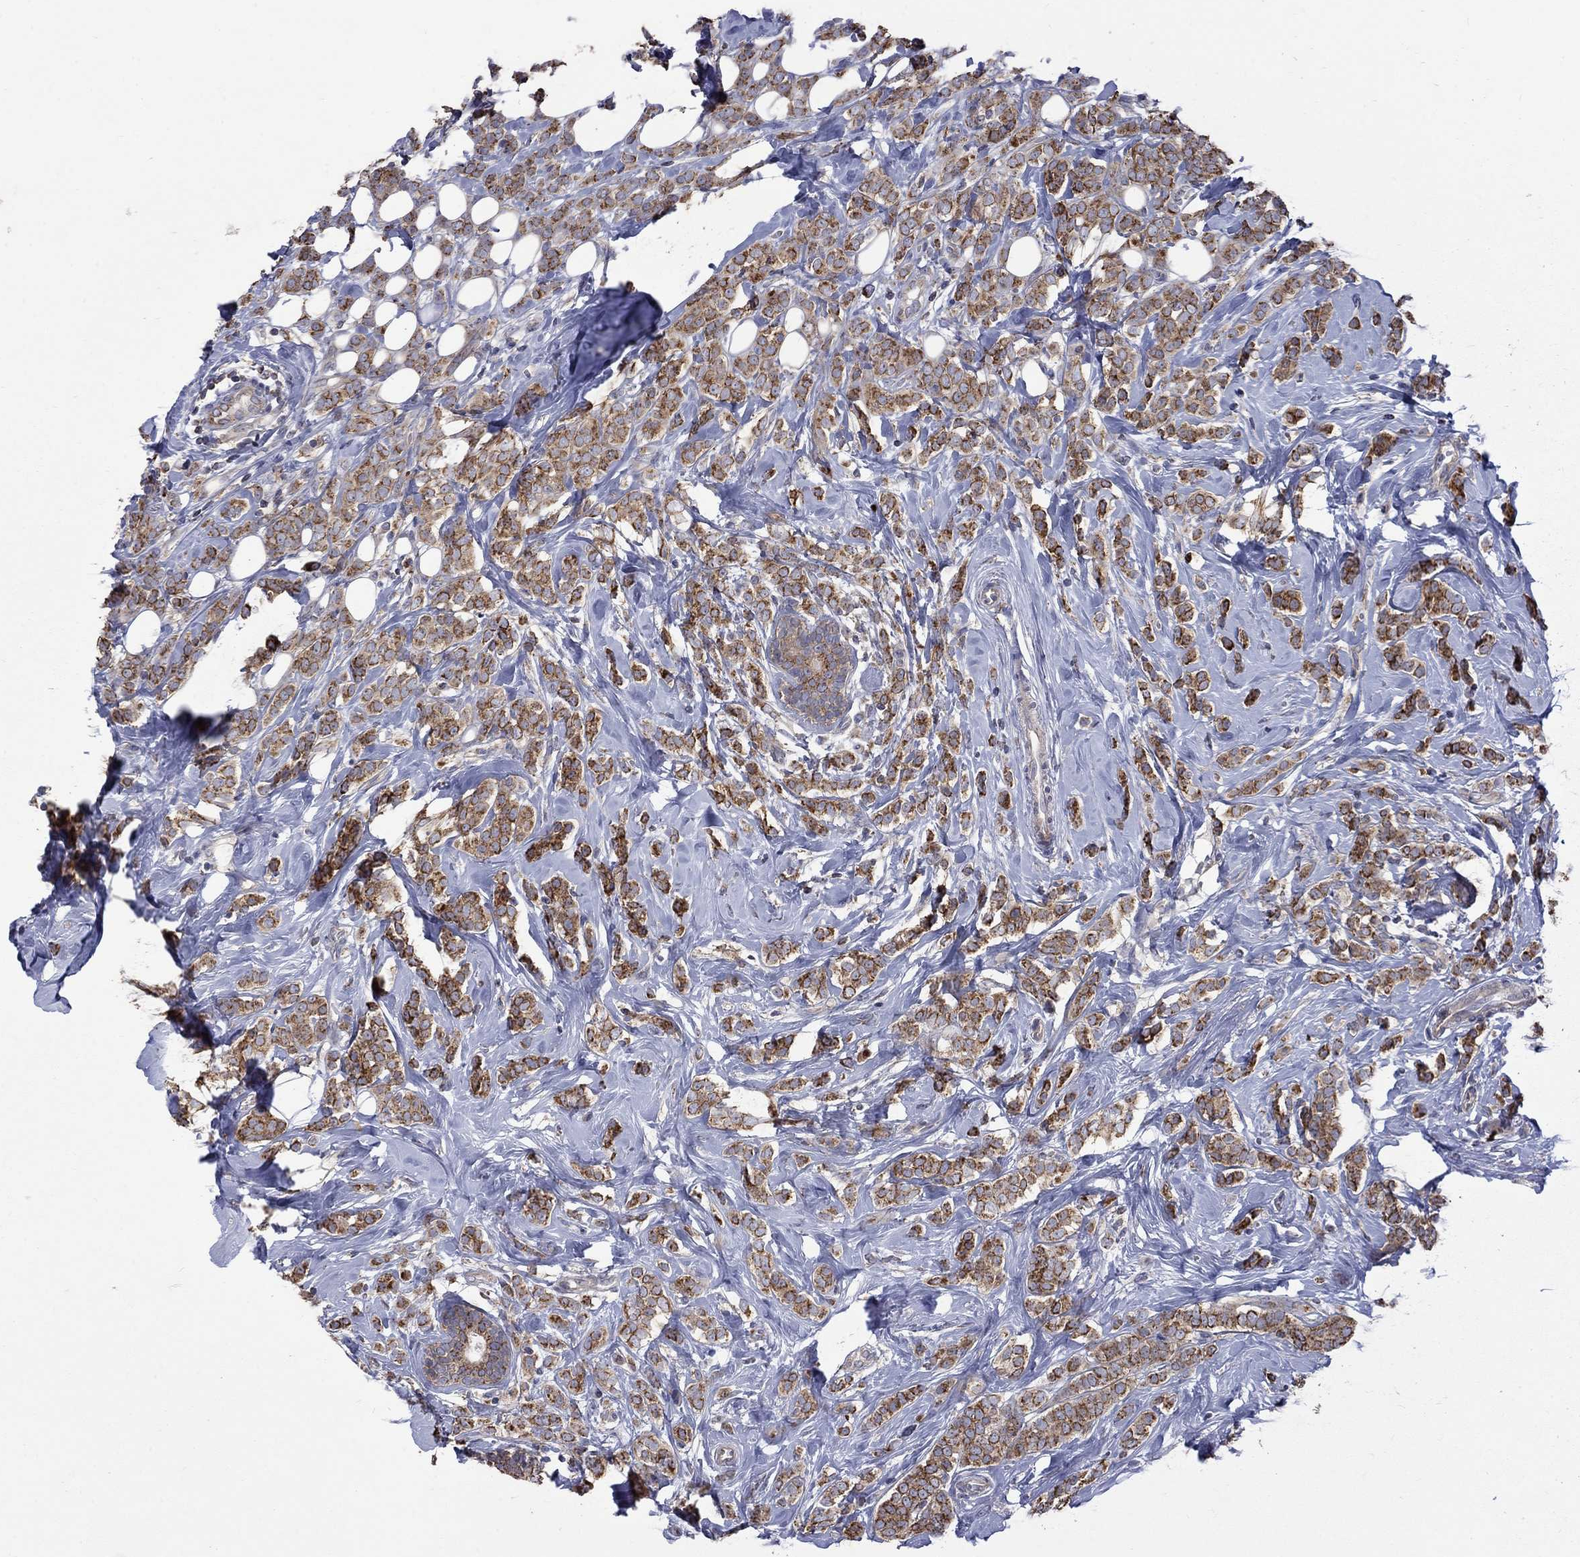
{"staining": {"intensity": "strong", "quantity": ">75%", "location": "cytoplasmic/membranous"}, "tissue": "breast cancer", "cell_type": "Tumor cells", "image_type": "cancer", "snomed": [{"axis": "morphology", "description": "Lobular carcinoma"}, {"axis": "topography", "description": "Breast"}], "caption": "An IHC image of neoplastic tissue is shown. Protein staining in brown labels strong cytoplasmic/membranous positivity in lobular carcinoma (breast) within tumor cells. Using DAB (brown) and hematoxylin (blue) stains, captured at high magnification using brightfield microscopy.", "gene": "SH2B1", "patient": {"sex": "female", "age": 49}}